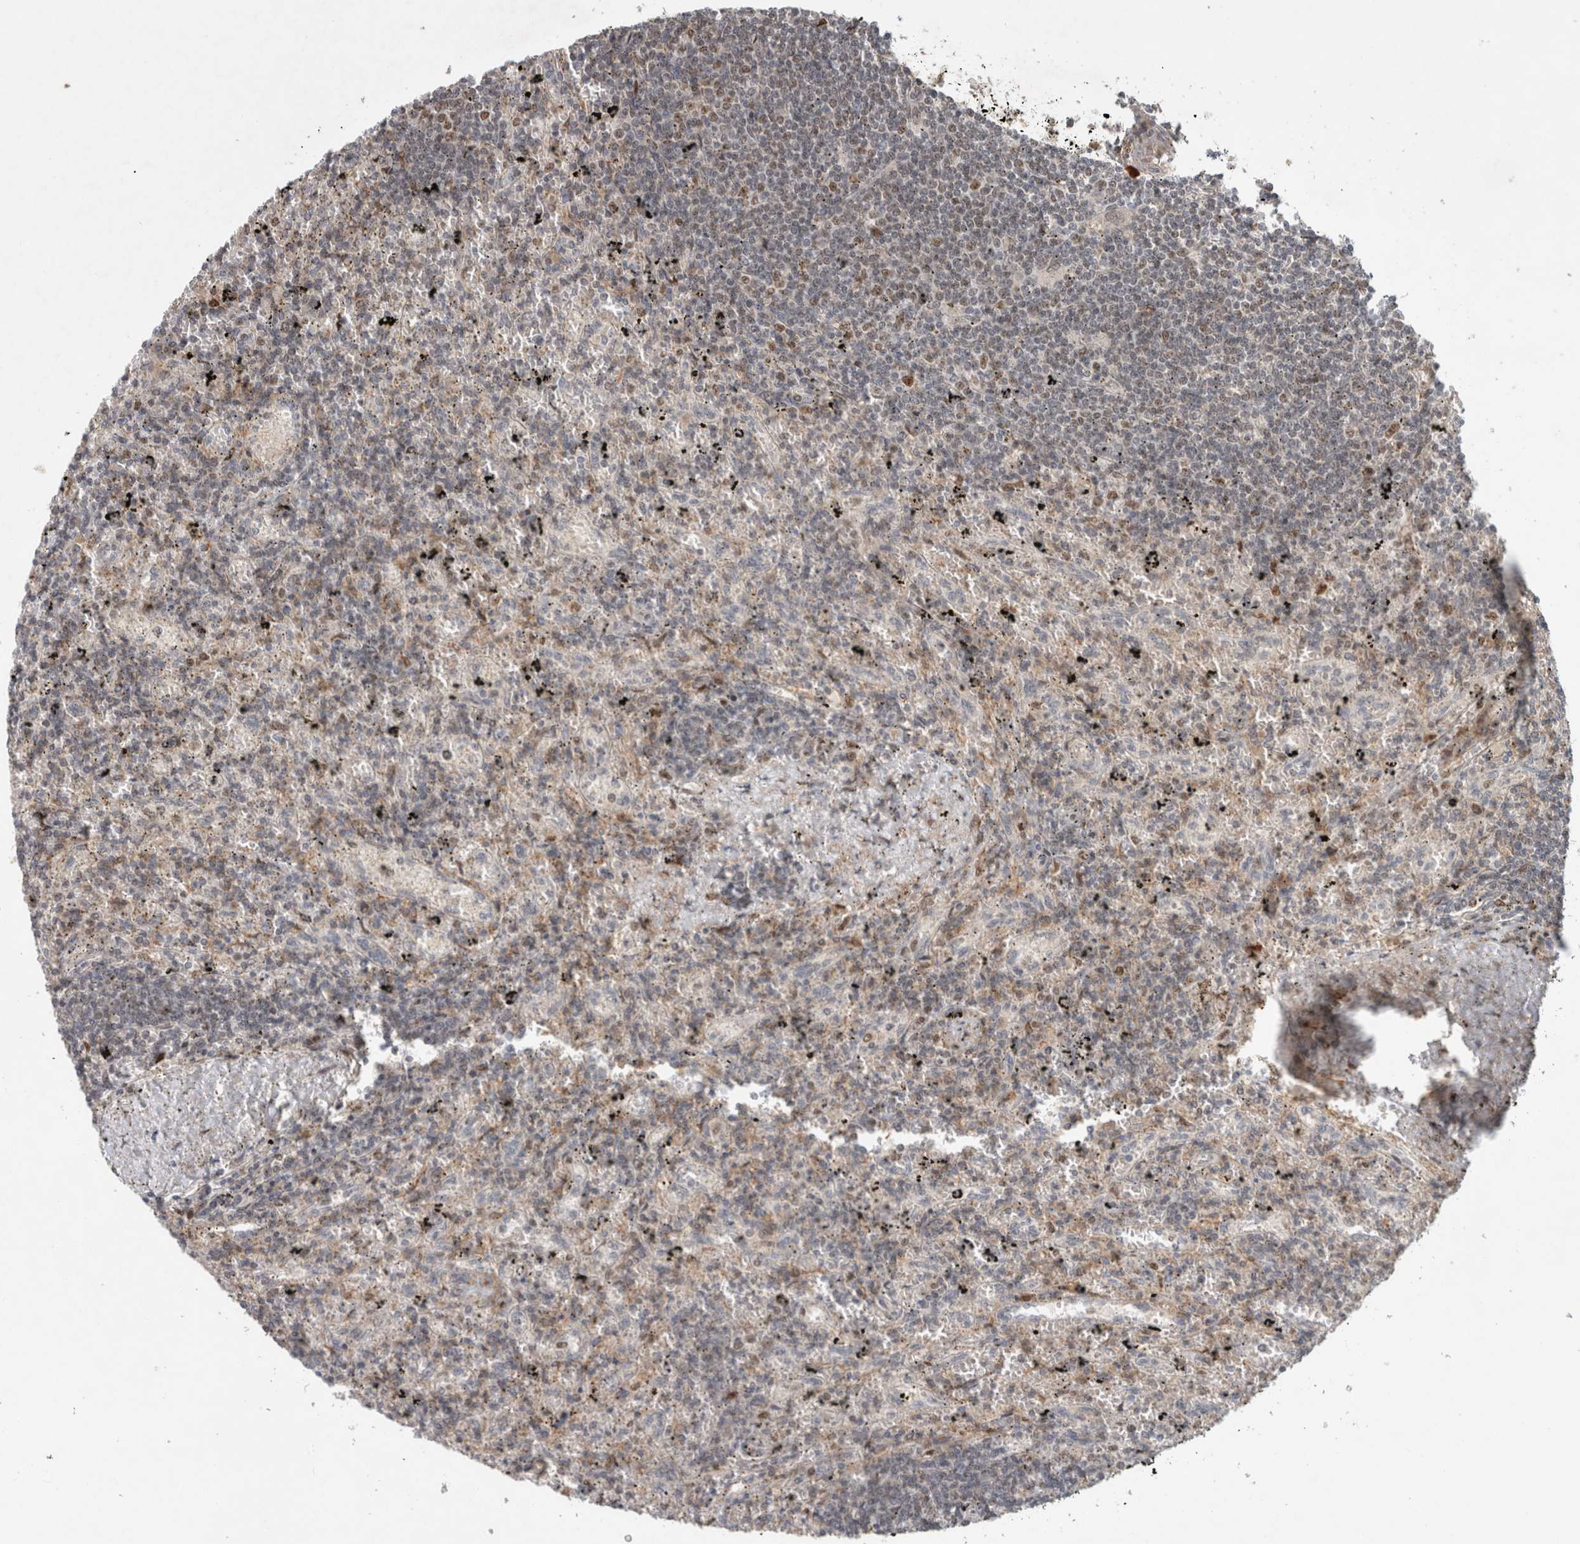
{"staining": {"intensity": "weak", "quantity": "<25%", "location": "nuclear"}, "tissue": "lymphoma", "cell_type": "Tumor cells", "image_type": "cancer", "snomed": [{"axis": "morphology", "description": "Malignant lymphoma, non-Hodgkin's type, Low grade"}, {"axis": "topography", "description": "Spleen"}], "caption": "A high-resolution micrograph shows IHC staining of low-grade malignant lymphoma, non-Hodgkin's type, which reveals no significant staining in tumor cells. (IHC, brightfield microscopy, high magnification).", "gene": "INSRR", "patient": {"sex": "male", "age": 76}}